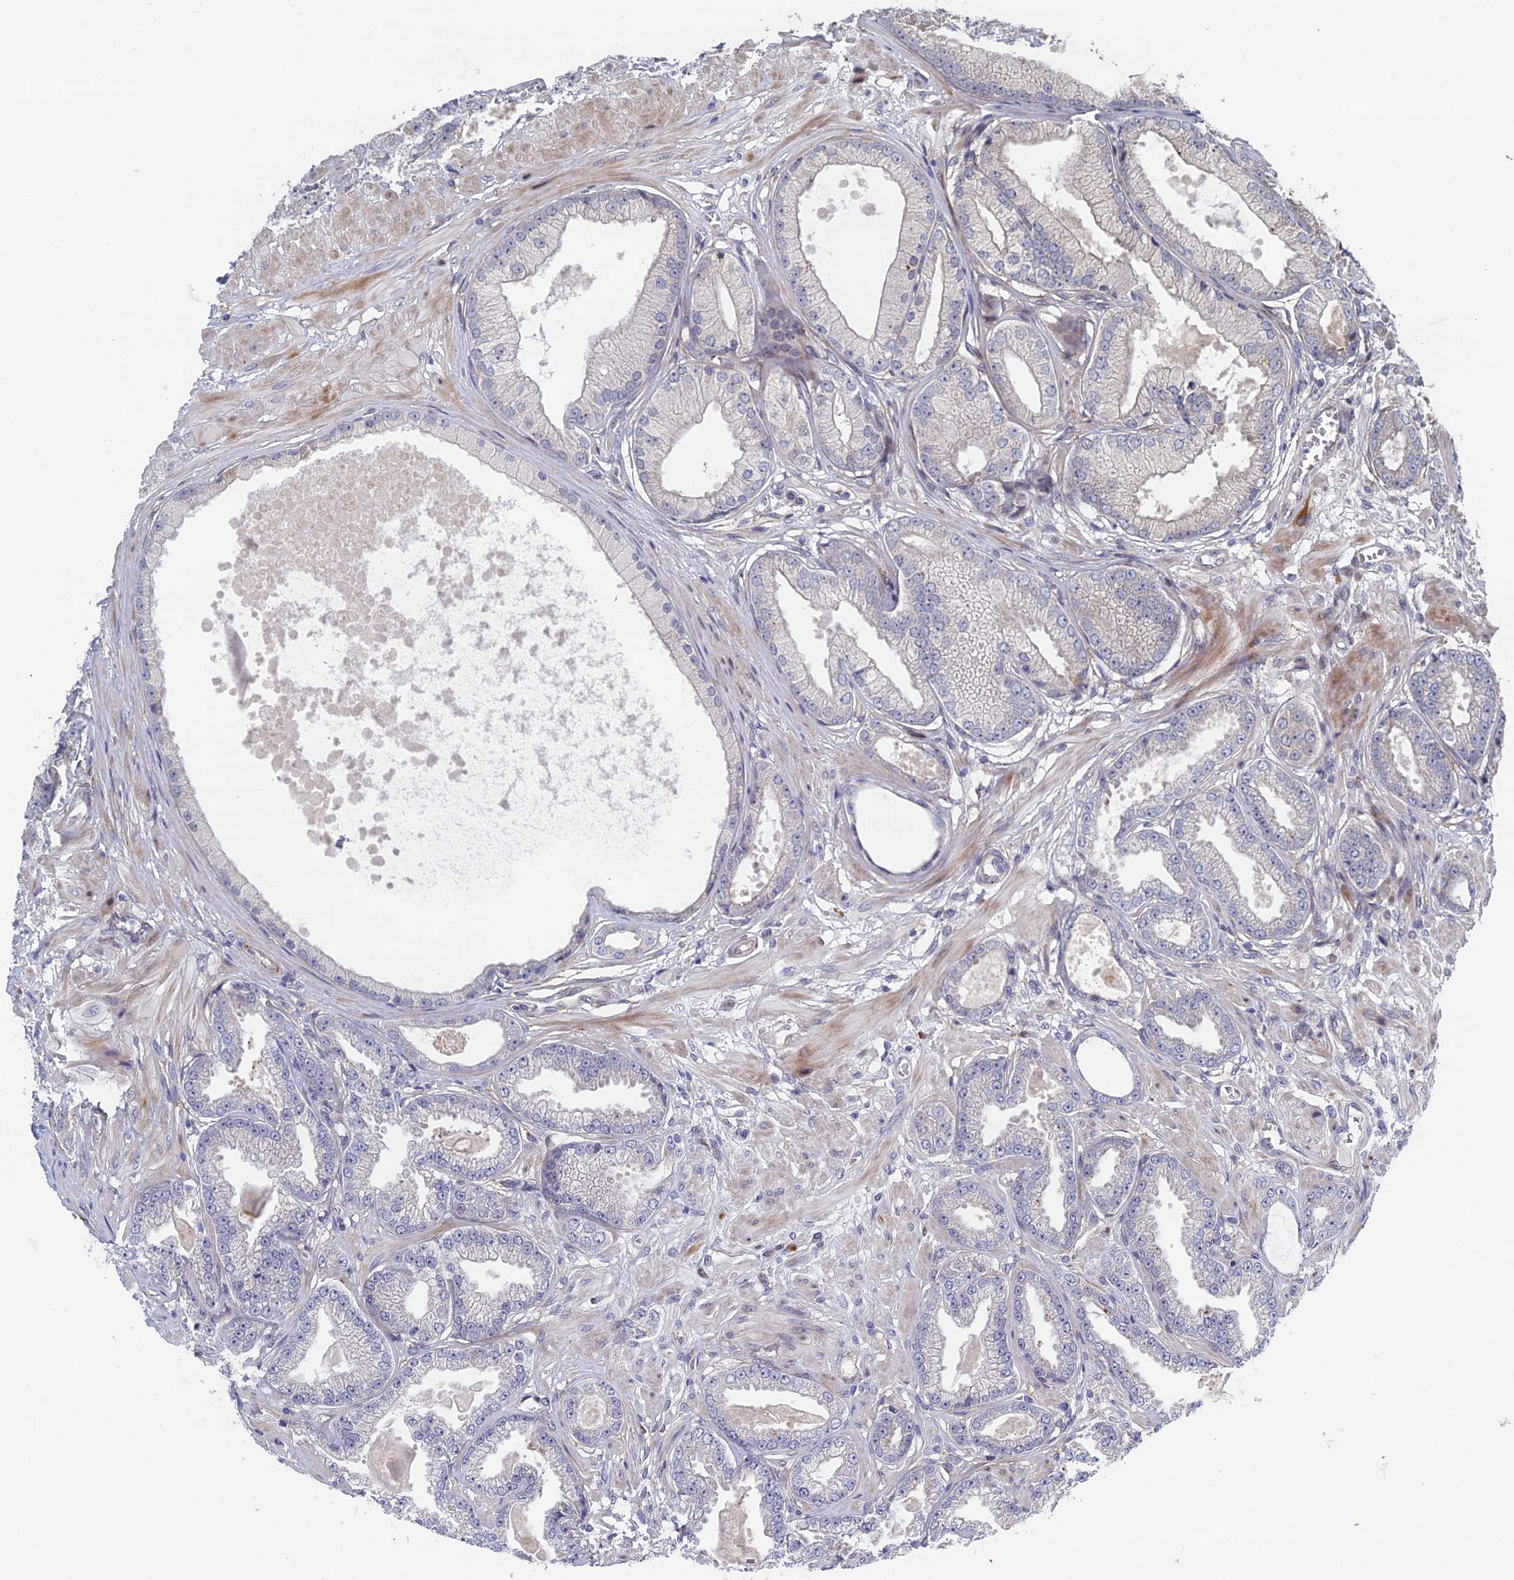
{"staining": {"intensity": "negative", "quantity": "none", "location": "none"}, "tissue": "prostate cancer", "cell_type": "Tumor cells", "image_type": "cancer", "snomed": [{"axis": "morphology", "description": "Adenocarcinoma, Low grade"}, {"axis": "topography", "description": "Prostate"}], "caption": "Low-grade adenocarcinoma (prostate) was stained to show a protein in brown. There is no significant positivity in tumor cells.", "gene": "GTF2IRD1", "patient": {"sex": "male", "age": 64}}